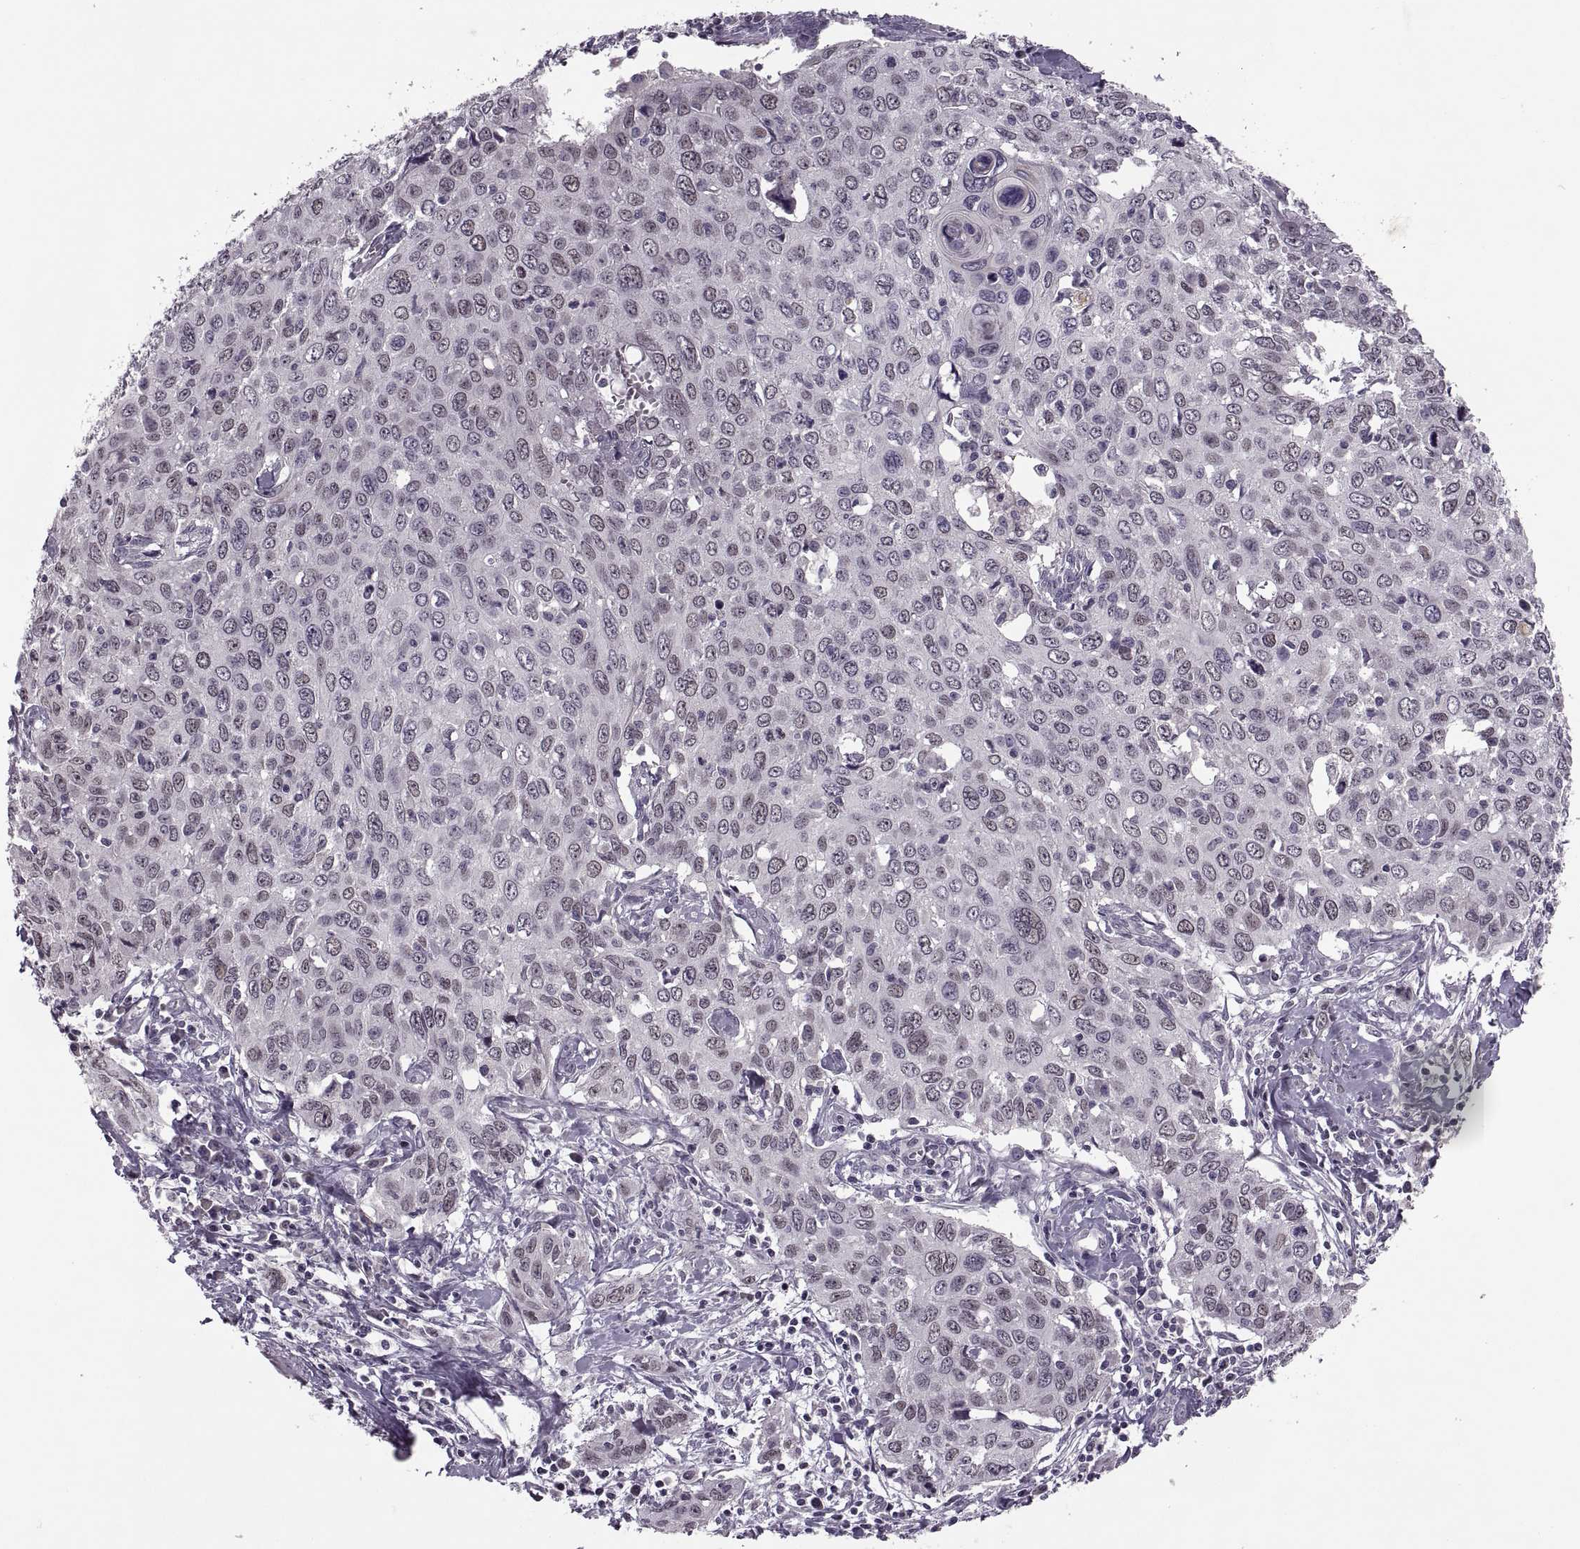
{"staining": {"intensity": "negative", "quantity": "none", "location": "none"}, "tissue": "cervical cancer", "cell_type": "Tumor cells", "image_type": "cancer", "snomed": [{"axis": "morphology", "description": "Squamous cell carcinoma, NOS"}, {"axis": "topography", "description": "Cervix"}], "caption": "DAB (3,3'-diaminobenzidine) immunohistochemical staining of cervical cancer exhibits no significant expression in tumor cells.", "gene": "CACNA1F", "patient": {"sex": "female", "age": 38}}